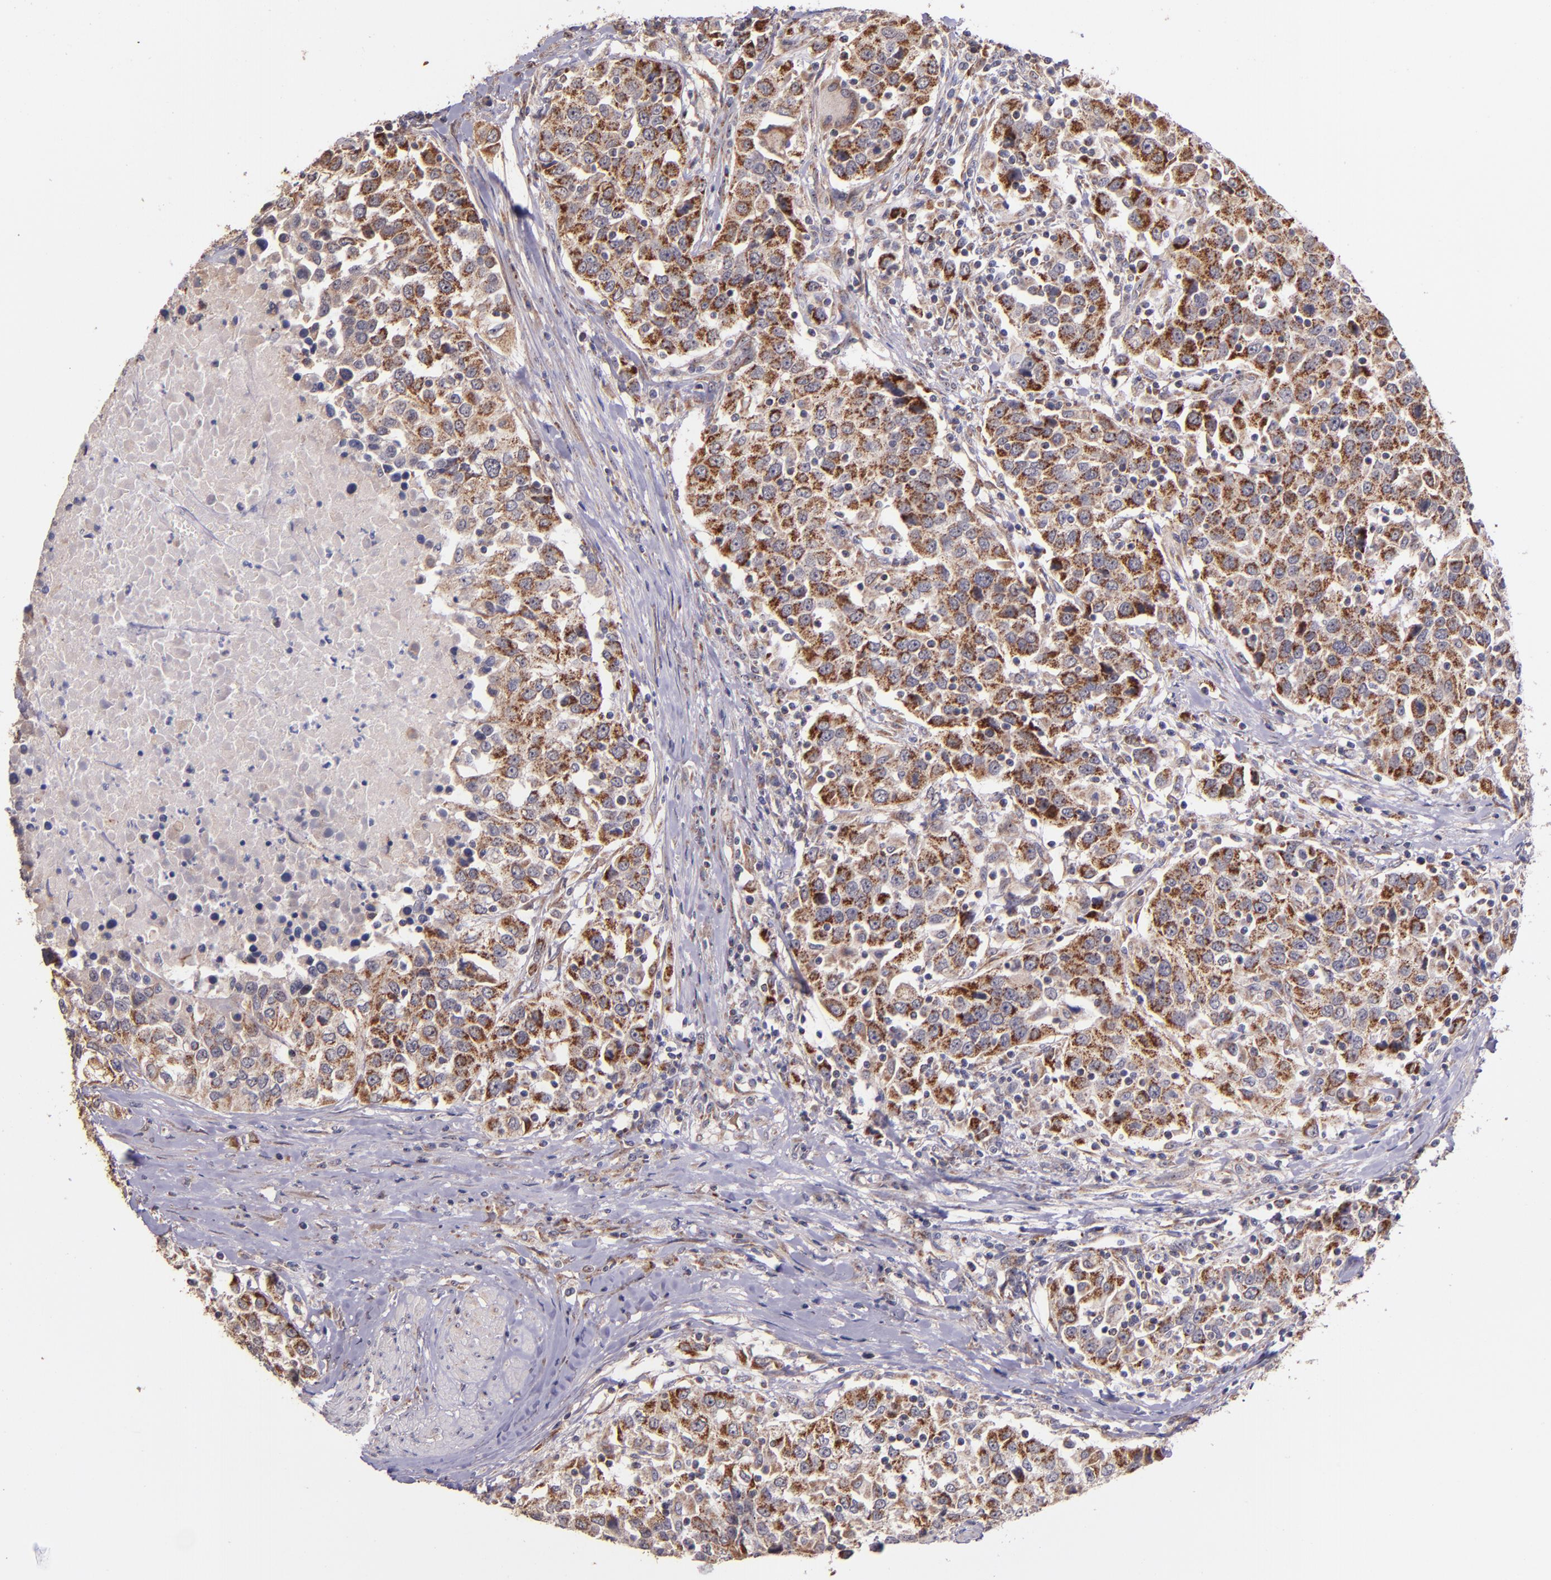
{"staining": {"intensity": "moderate", "quantity": ">75%", "location": "cytoplasmic/membranous"}, "tissue": "urothelial cancer", "cell_type": "Tumor cells", "image_type": "cancer", "snomed": [{"axis": "morphology", "description": "Urothelial carcinoma, High grade"}, {"axis": "topography", "description": "Urinary bladder"}], "caption": "IHC image of neoplastic tissue: human urothelial cancer stained using immunohistochemistry shows medium levels of moderate protein expression localized specifically in the cytoplasmic/membranous of tumor cells, appearing as a cytoplasmic/membranous brown color.", "gene": "SHC1", "patient": {"sex": "female", "age": 80}}